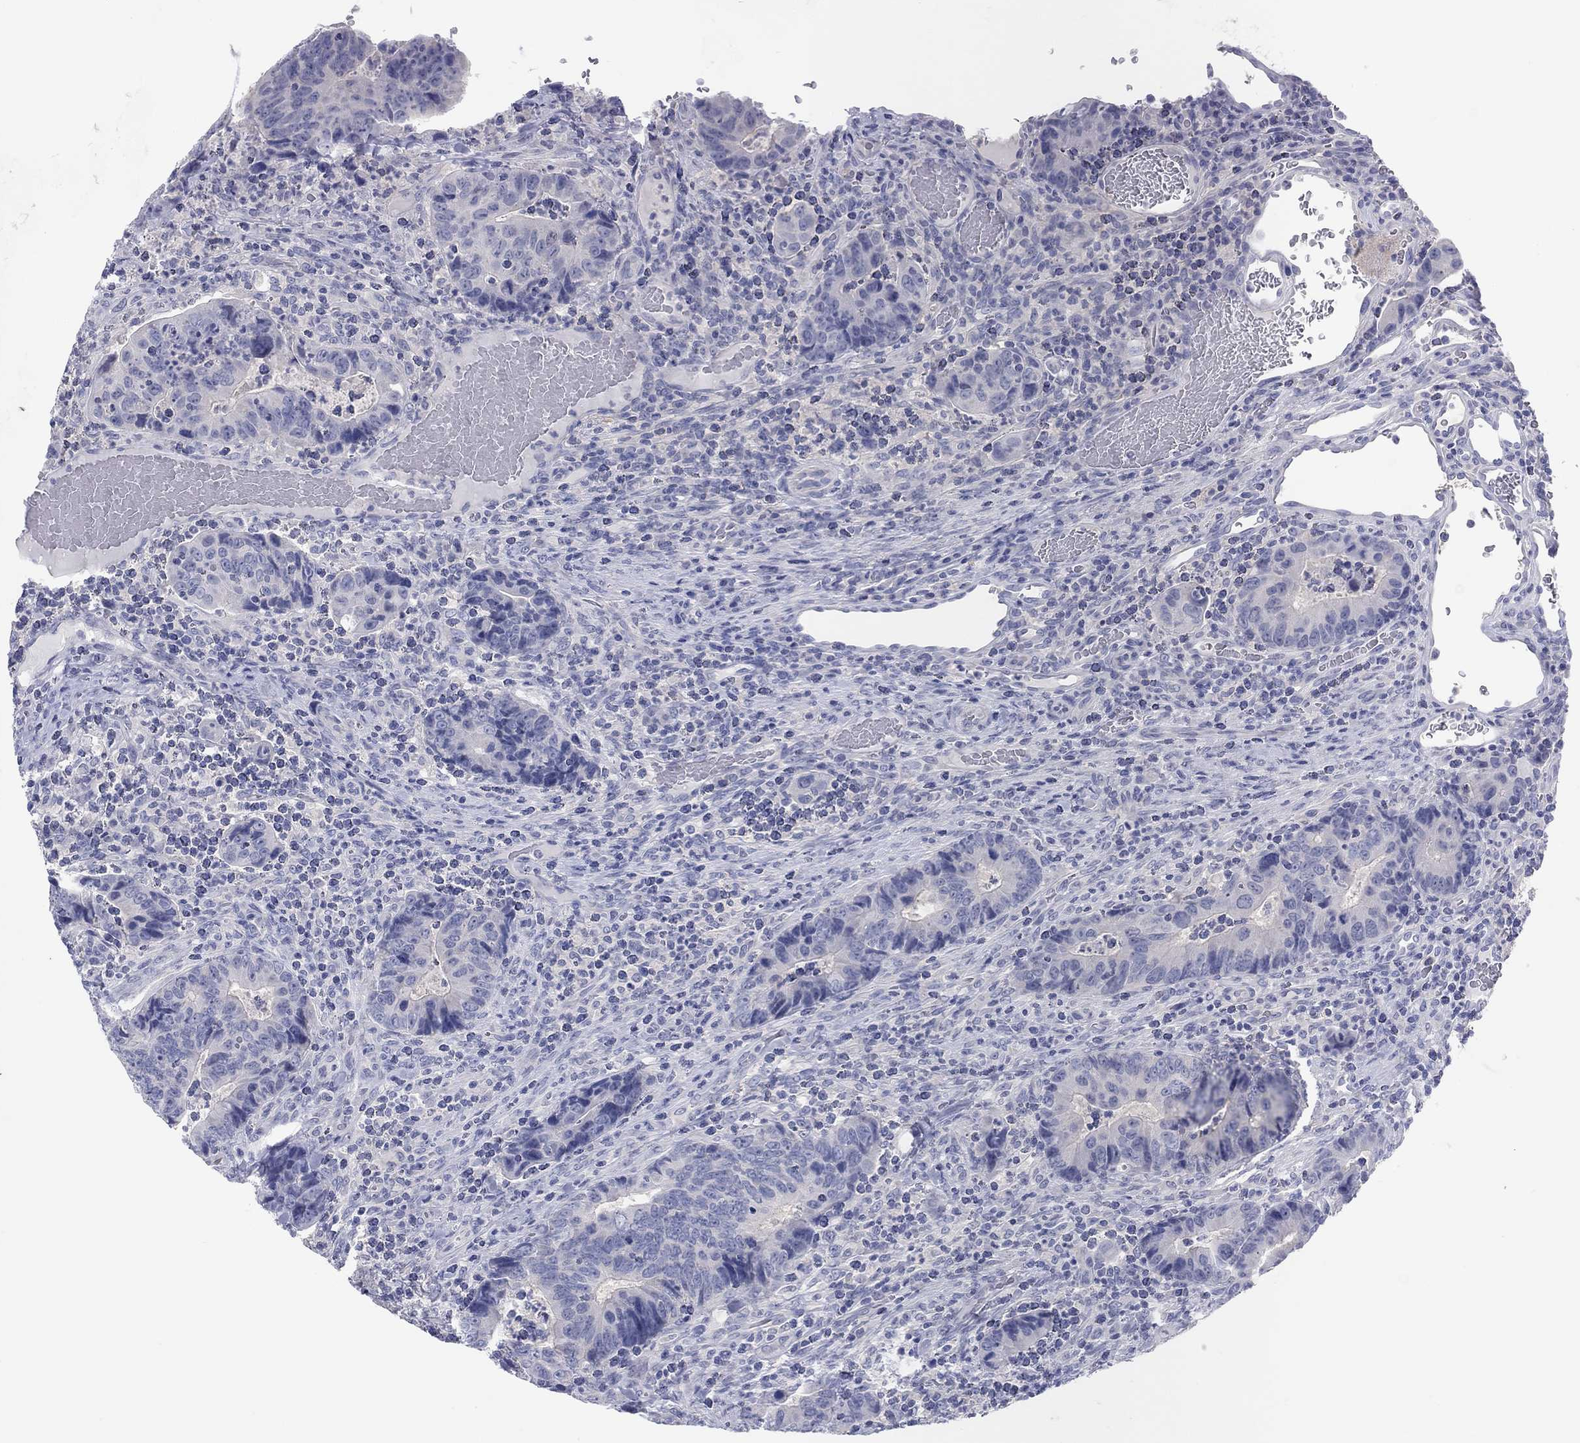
{"staining": {"intensity": "negative", "quantity": "none", "location": "none"}, "tissue": "colorectal cancer", "cell_type": "Tumor cells", "image_type": "cancer", "snomed": [{"axis": "morphology", "description": "Adenocarcinoma, NOS"}, {"axis": "topography", "description": "Colon"}], "caption": "Micrograph shows no protein staining in tumor cells of colorectal cancer tissue.", "gene": "CPNE6", "patient": {"sex": "female", "age": 56}}